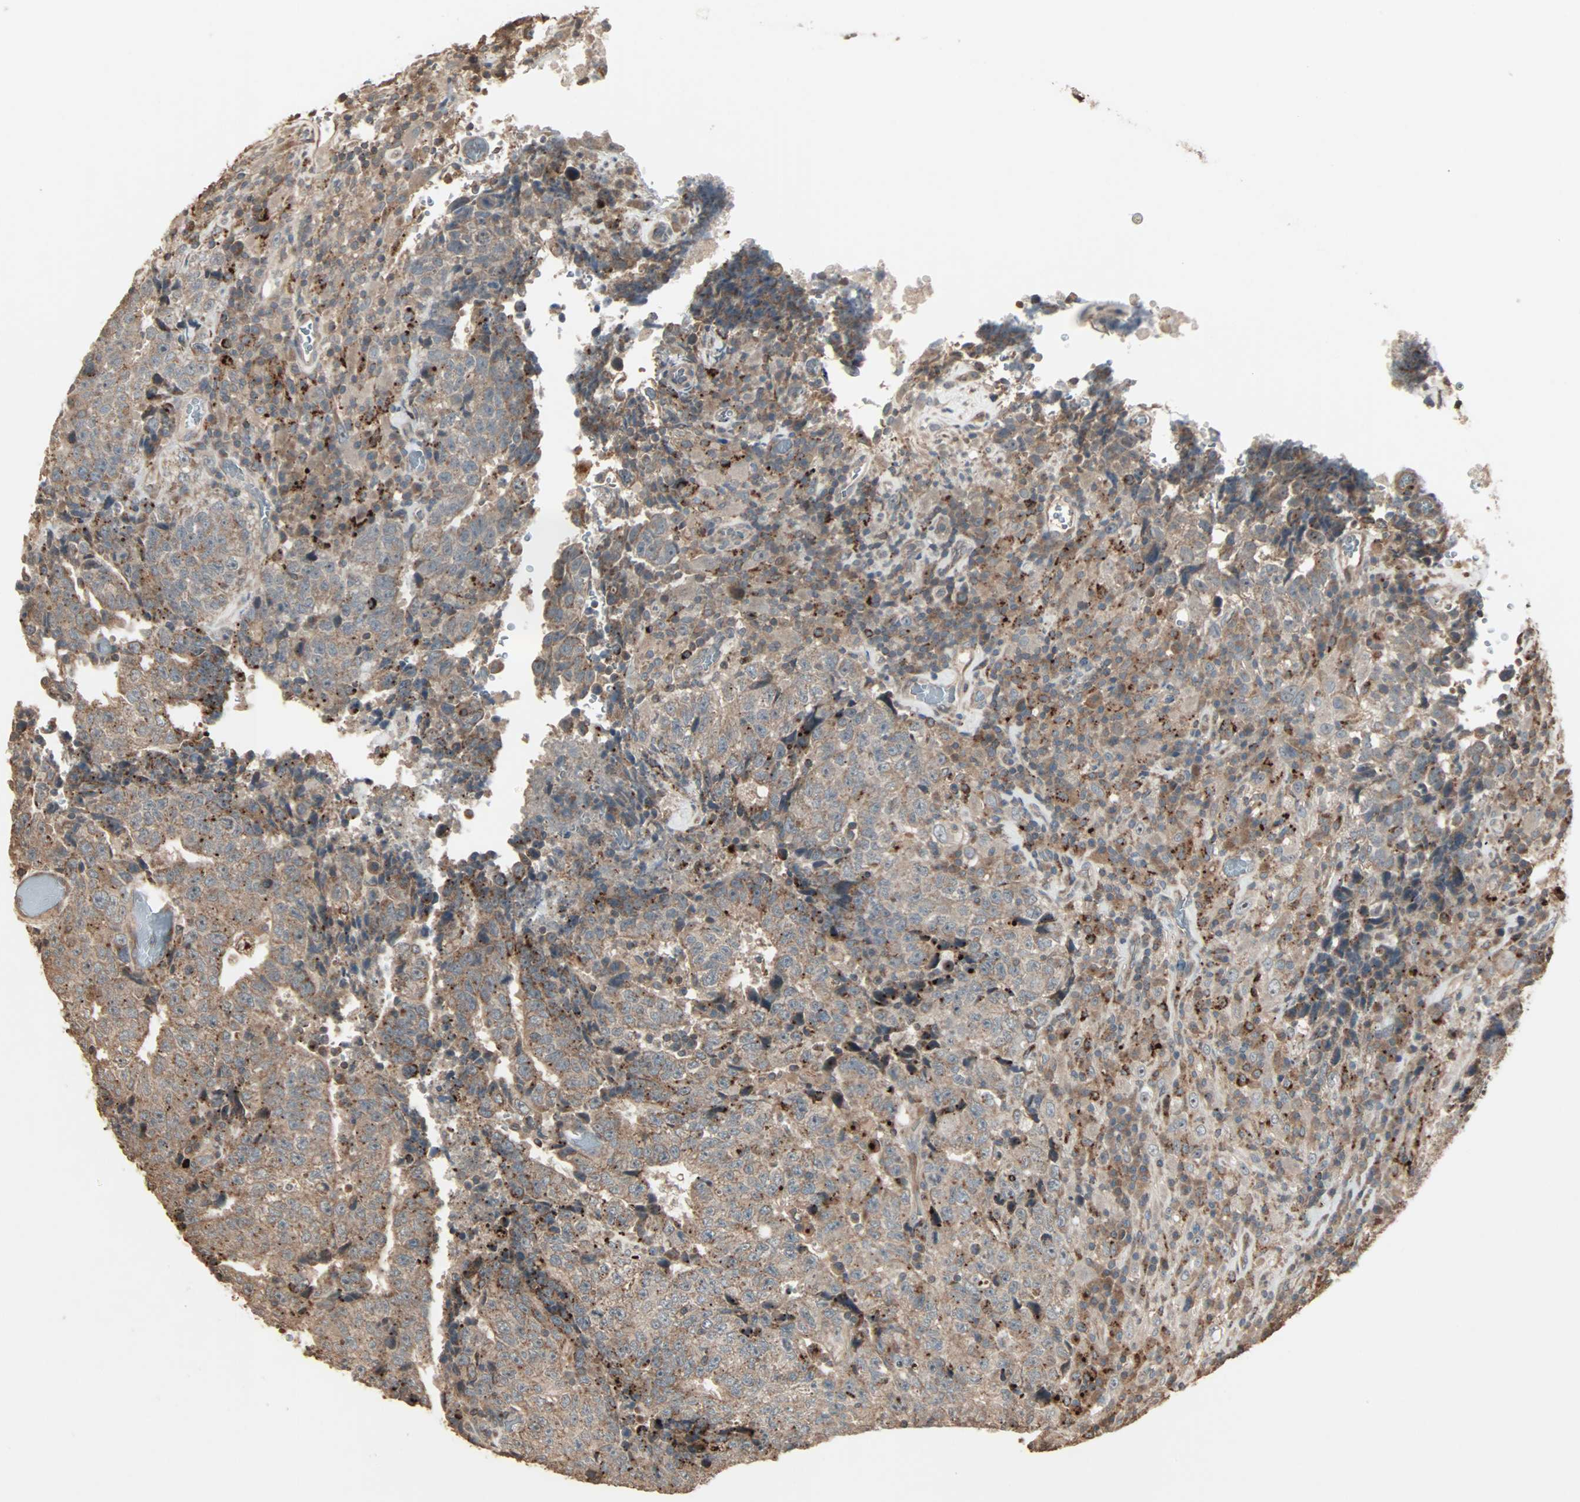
{"staining": {"intensity": "weak", "quantity": ">75%", "location": "cytoplasmic/membranous"}, "tissue": "testis cancer", "cell_type": "Tumor cells", "image_type": "cancer", "snomed": [{"axis": "morphology", "description": "Necrosis, NOS"}, {"axis": "morphology", "description": "Carcinoma, Embryonal, NOS"}, {"axis": "topography", "description": "Testis"}], "caption": "Protein expression analysis of testis cancer shows weak cytoplasmic/membranous expression in approximately >75% of tumor cells.", "gene": "CALCRL", "patient": {"sex": "male", "age": 19}}